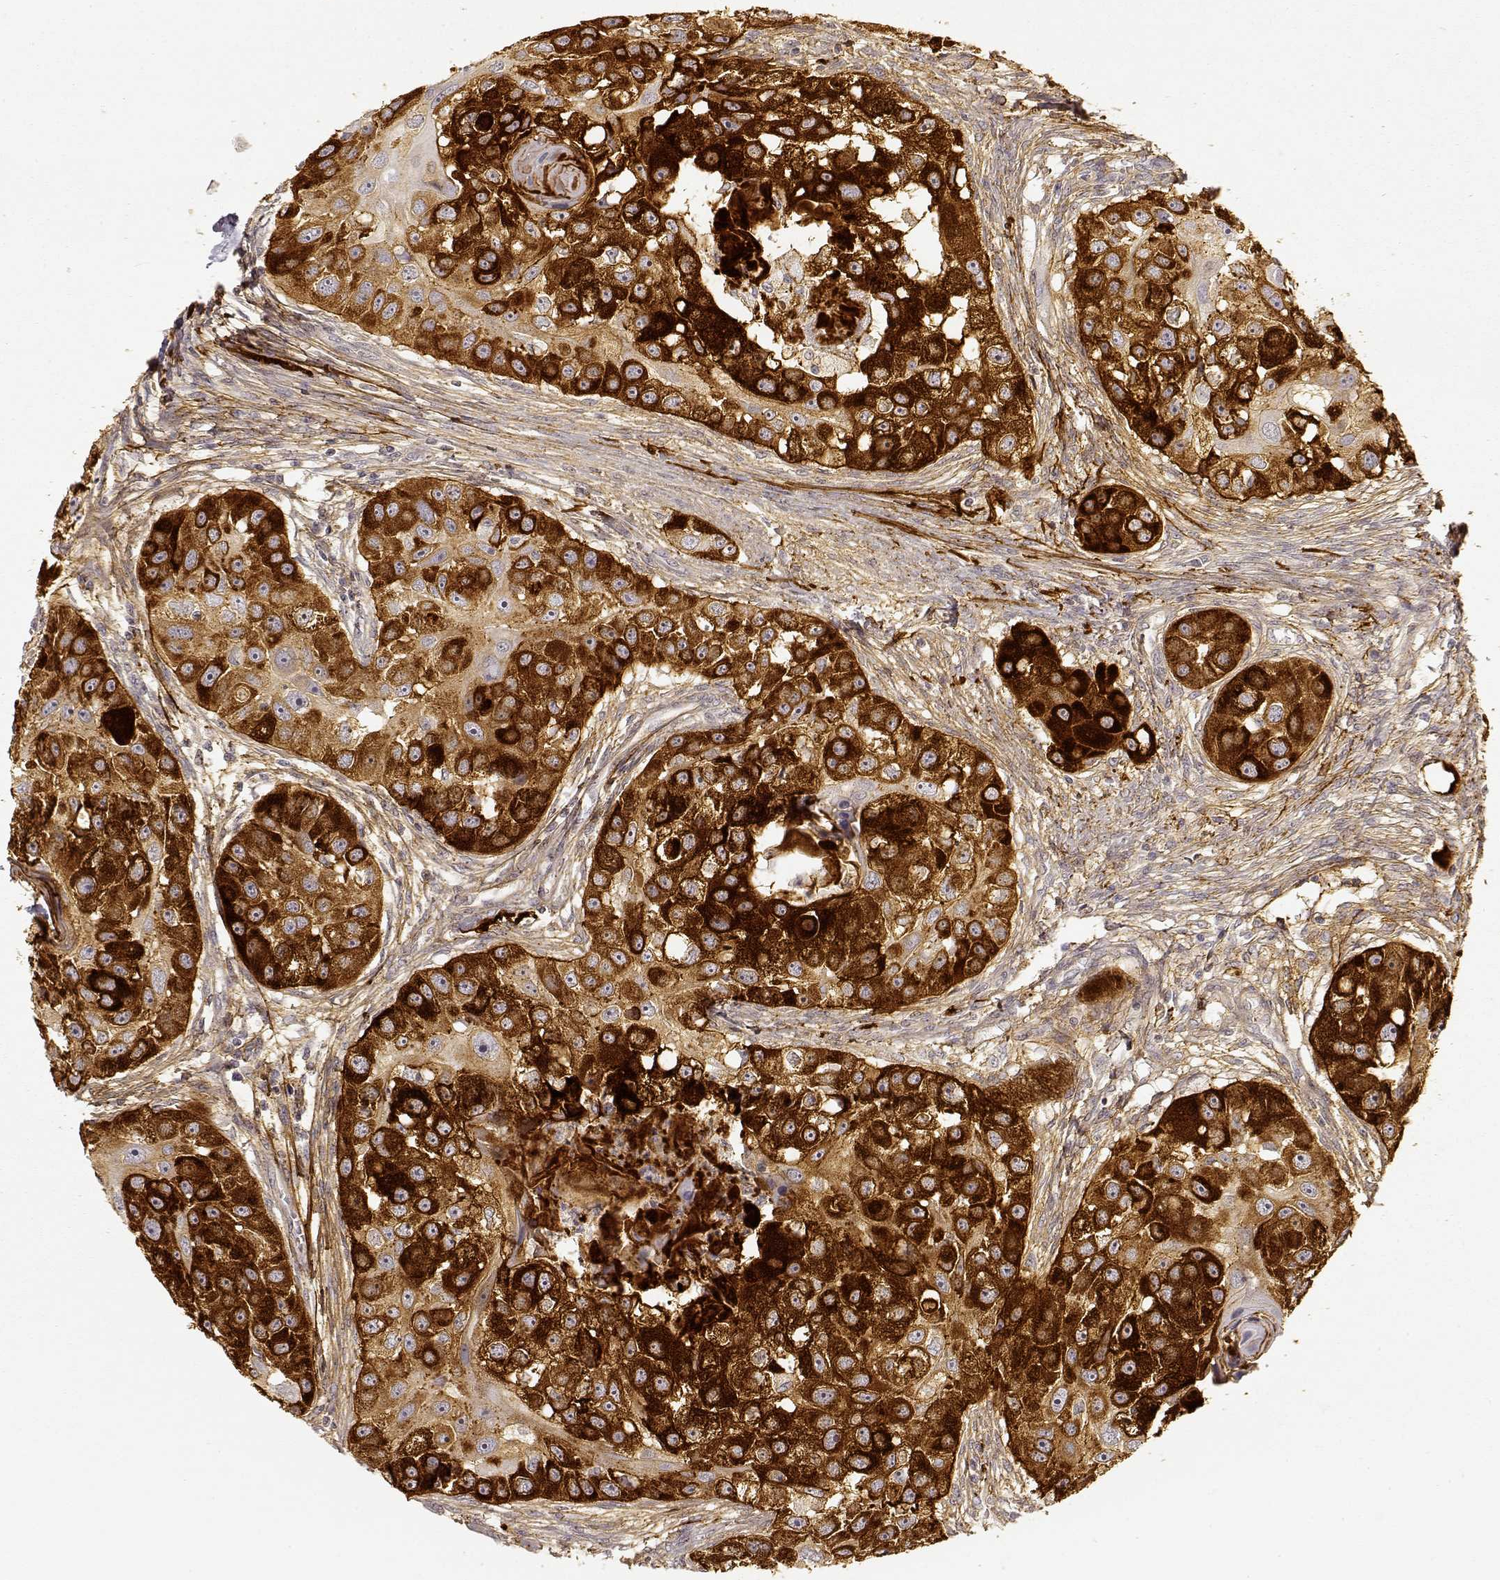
{"staining": {"intensity": "strong", "quantity": ">75%", "location": "cytoplasmic/membranous"}, "tissue": "head and neck cancer", "cell_type": "Tumor cells", "image_type": "cancer", "snomed": [{"axis": "morphology", "description": "Squamous cell carcinoma, NOS"}, {"axis": "topography", "description": "Head-Neck"}], "caption": "A brown stain labels strong cytoplasmic/membranous positivity of a protein in squamous cell carcinoma (head and neck) tumor cells.", "gene": "LAMC2", "patient": {"sex": "male", "age": 51}}